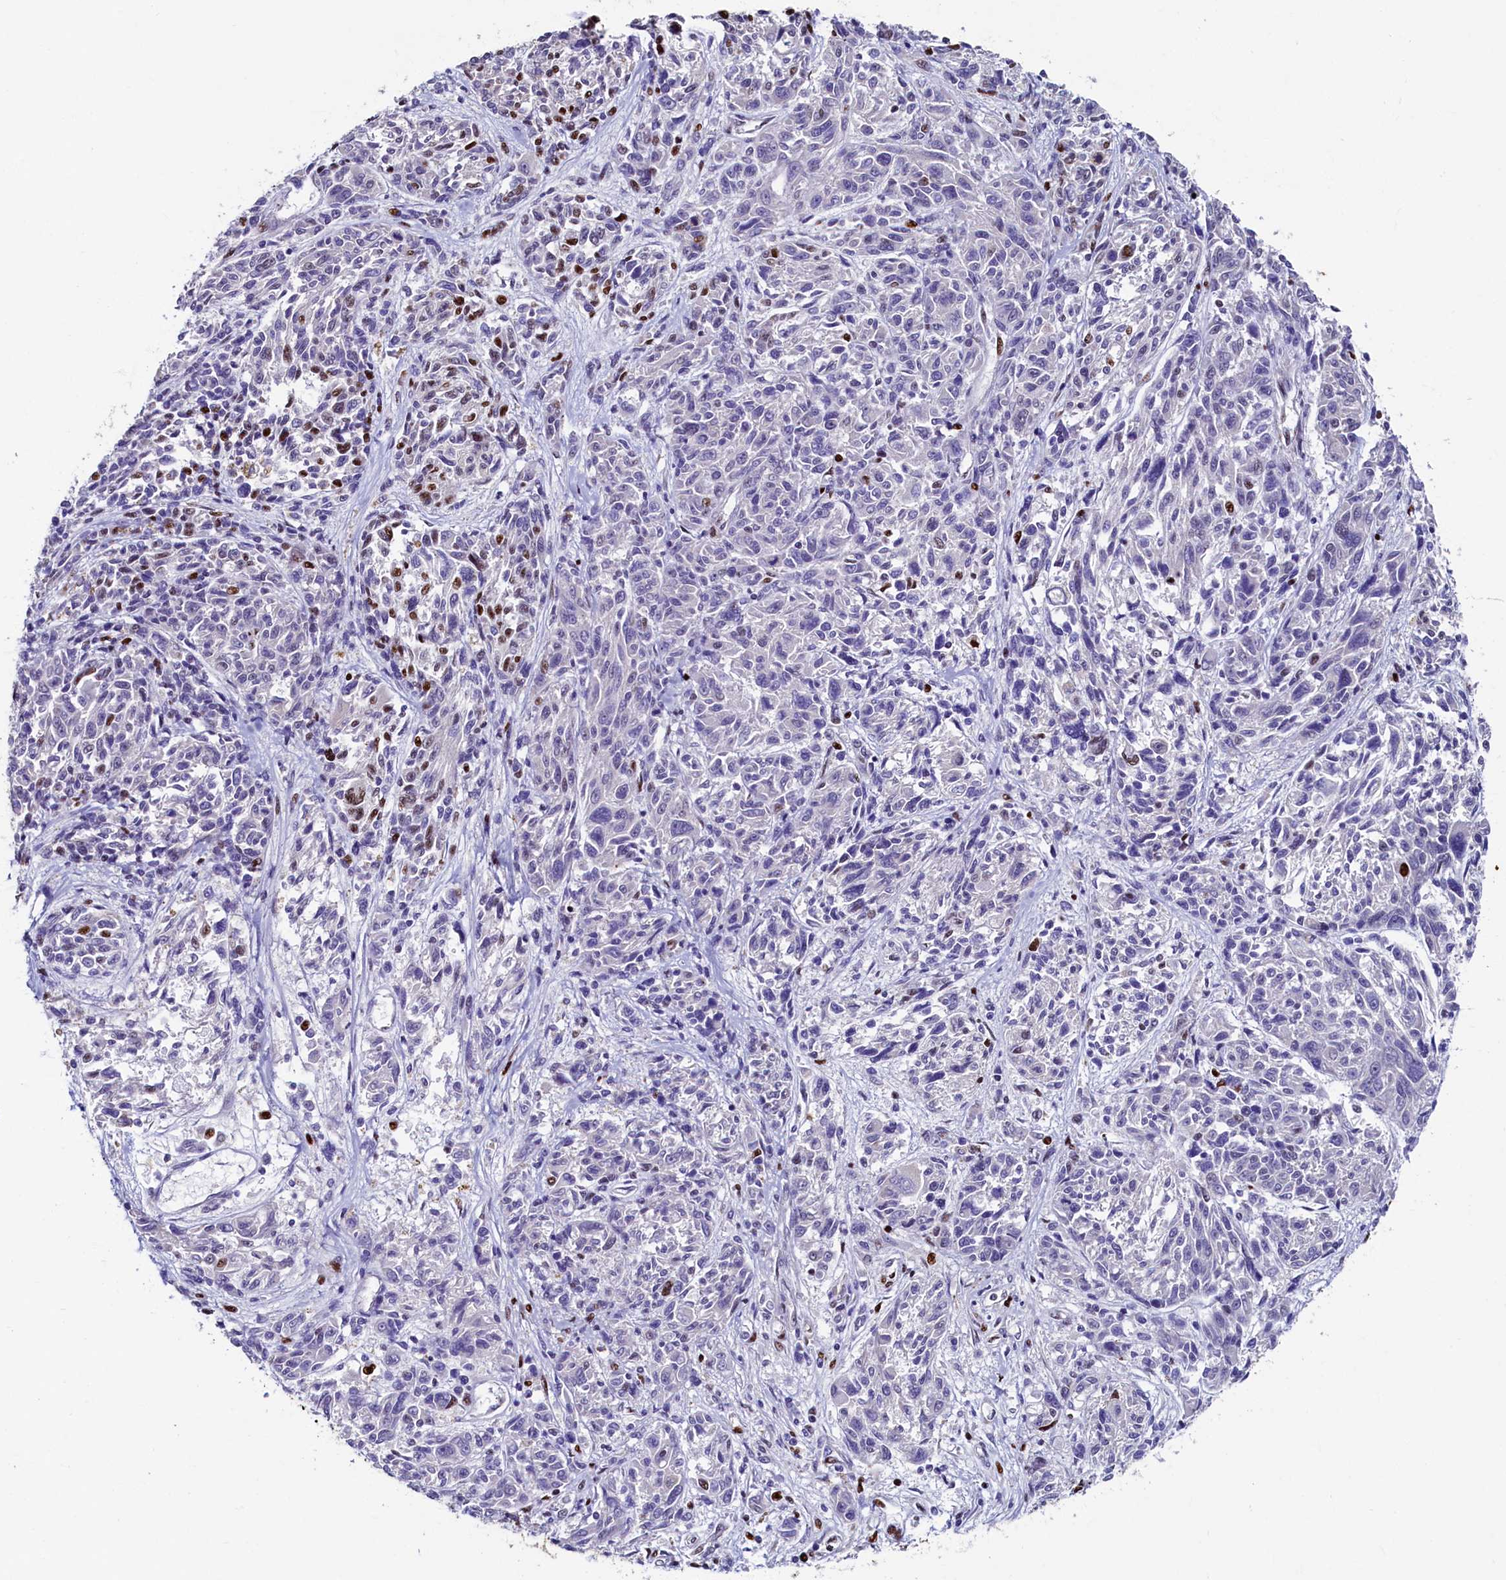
{"staining": {"intensity": "moderate", "quantity": "<25%", "location": "nuclear"}, "tissue": "melanoma", "cell_type": "Tumor cells", "image_type": "cancer", "snomed": [{"axis": "morphology", "description": "Malignant melanoma, NOS"}, {"axis": "topography", "description": "Skin"}], "caption": "Melanoma stained with a brown dye exhibits moderate nuclear positive staining in about <25% of tumor cells.", "gene": "SRRM2", "patient": {"sex": "male", "age": 53}}